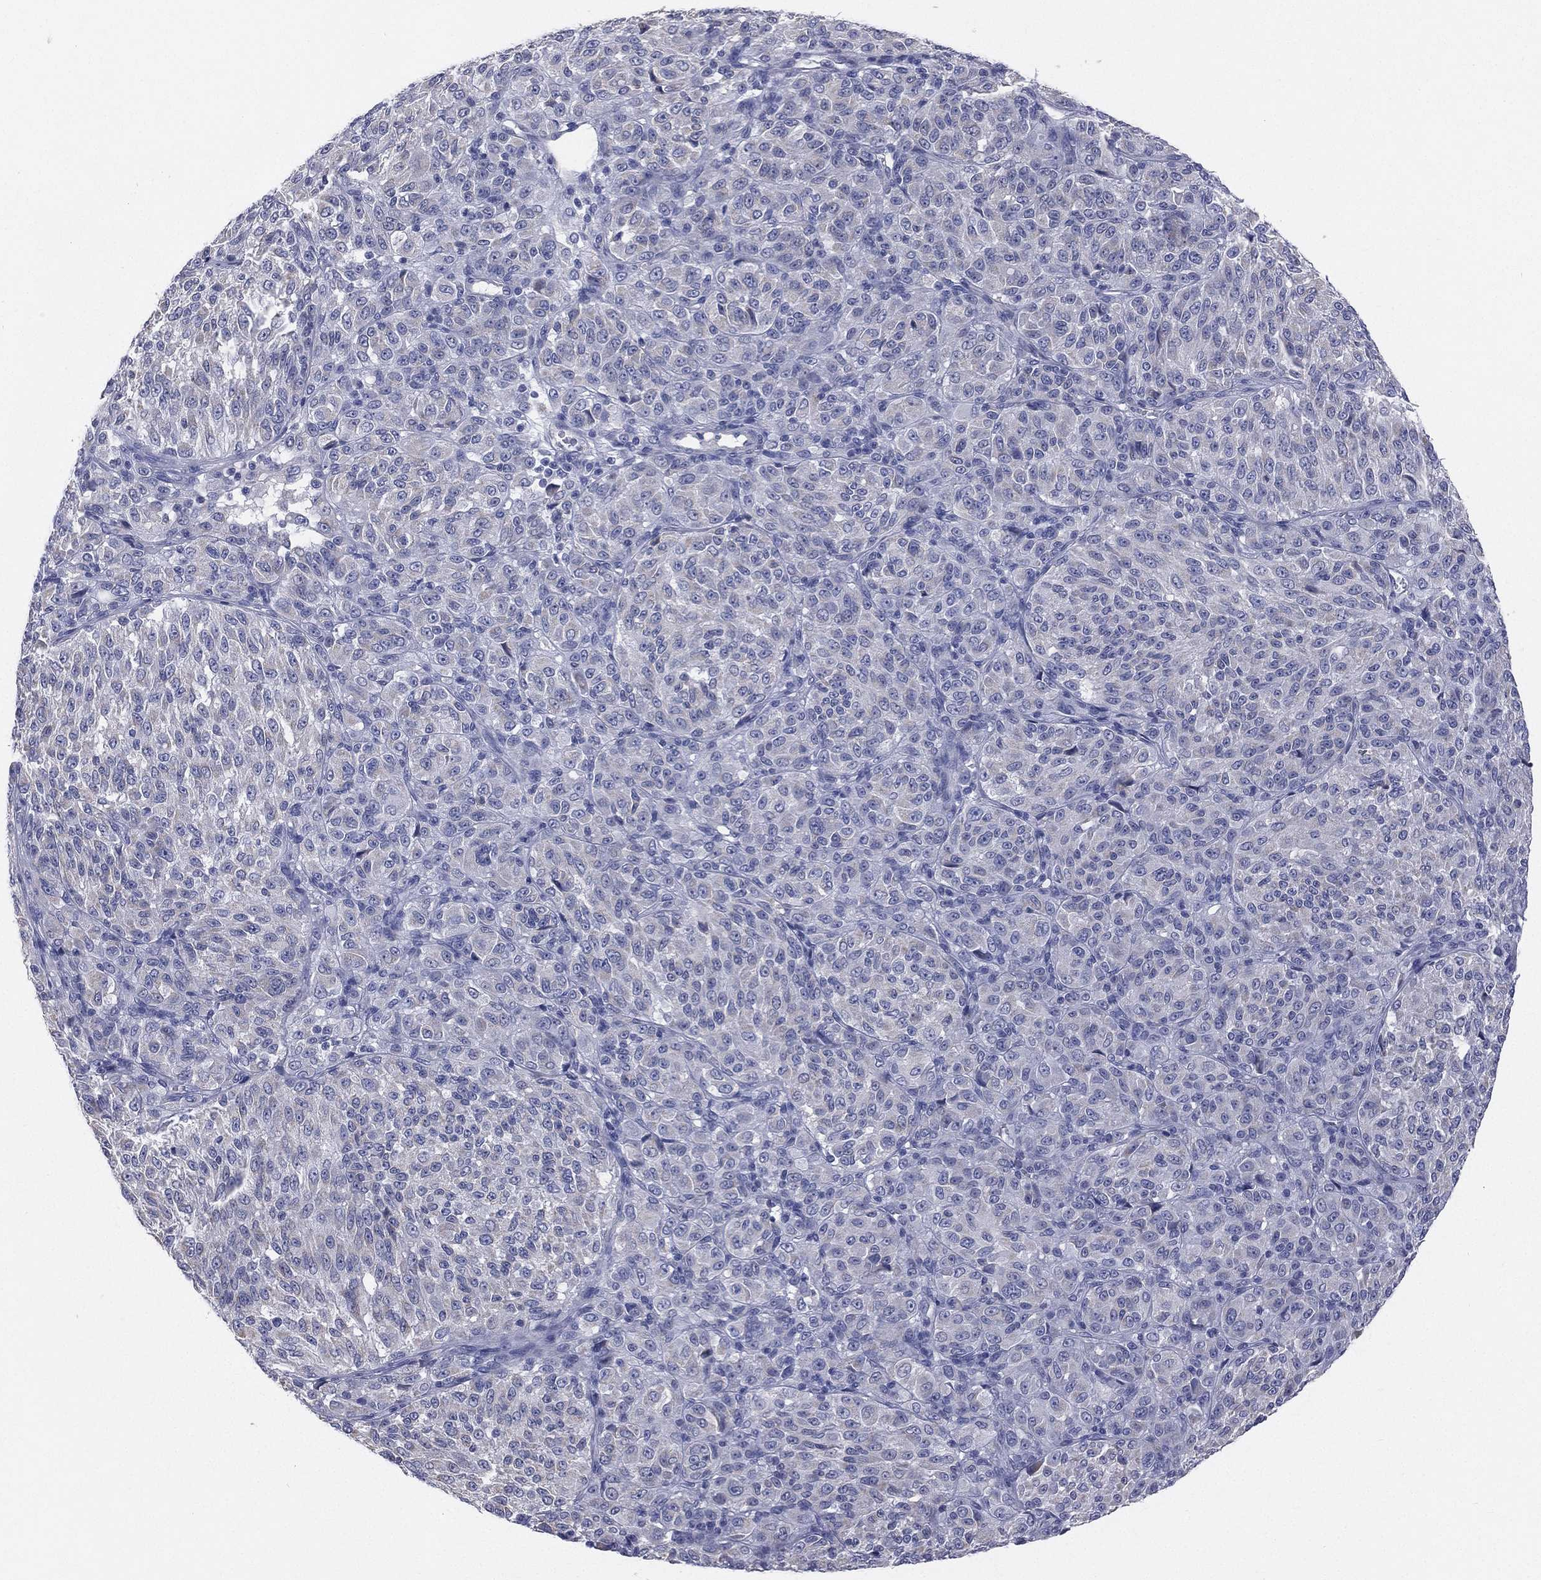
{"staining": {"intensity": "negative", "quantity": "none", "location": "none"}, "tissue": "melanoma", "cell_type": "Tumor cells", "image_type": "cancer", "snomed": [{"axis": "morphology", "description": "Malignant melanoma, Metastatic site"}, {"axis": "topography", "description": "Brain"}], "caption": "A histopathology image of human malignant melanoma (metastatic site) is negative for staining in tumor cells.", "gene": "STK31", "patient": {"sex": "female", "age": 56}}